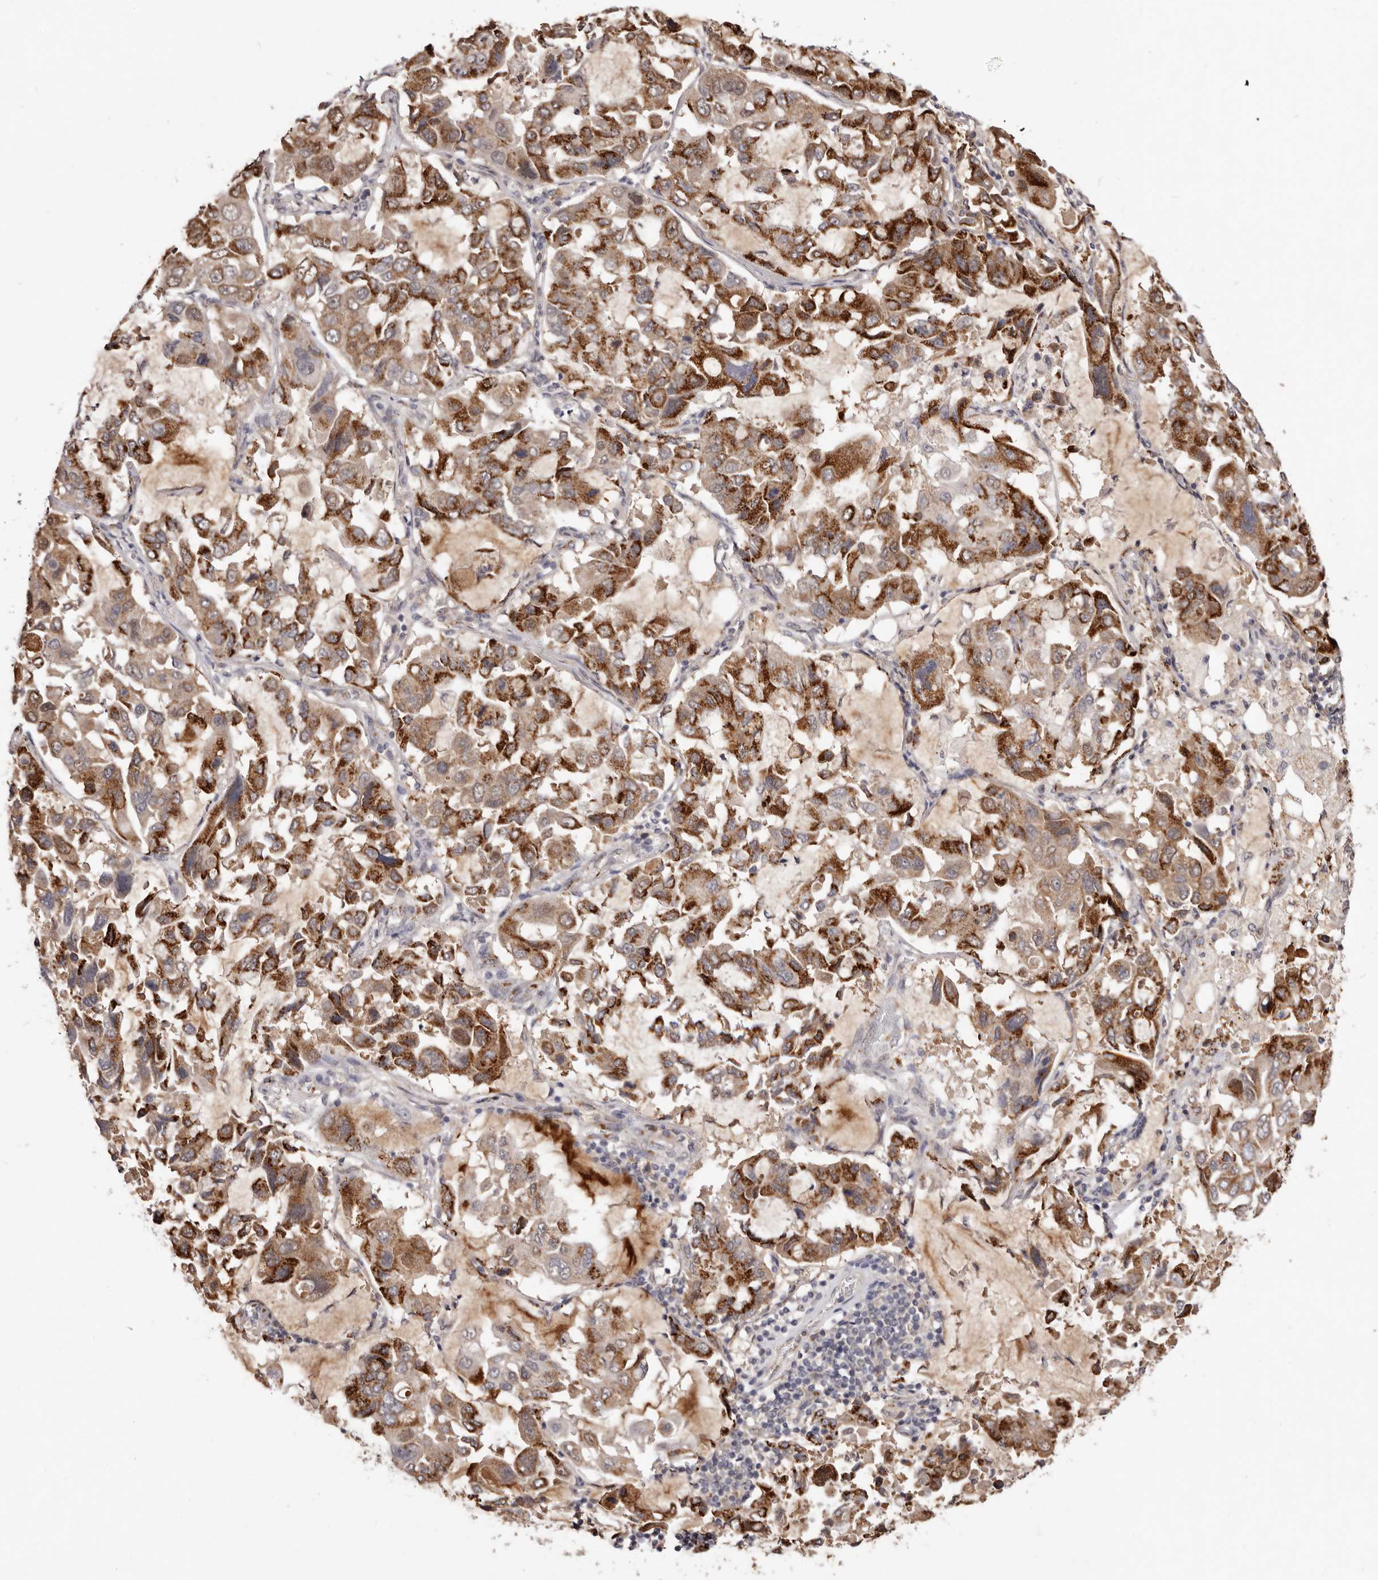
{"staining": {"intensity": "strong", "quantity": ">75%", "location": "cytoplasmic/membranous"}, "tissue": "lung cancer", "cell_type": "Tumor cells", "image_type": "cancer", "snomed": [{"axis": "morphology", "description": "Adenocarcinoma, NOS"}, {"axis": "topography", "description": "Lung"}], "caption": "Brown immunohistochemical staining in lung cancer demonstrates strong cytoplasmic/membranous positivity in about >75% of tumor cells. (IHC, brightfield microscopy, high magnification).", "gene": "NOTCH1", "patient": {"sex": "male", "age": 64}}